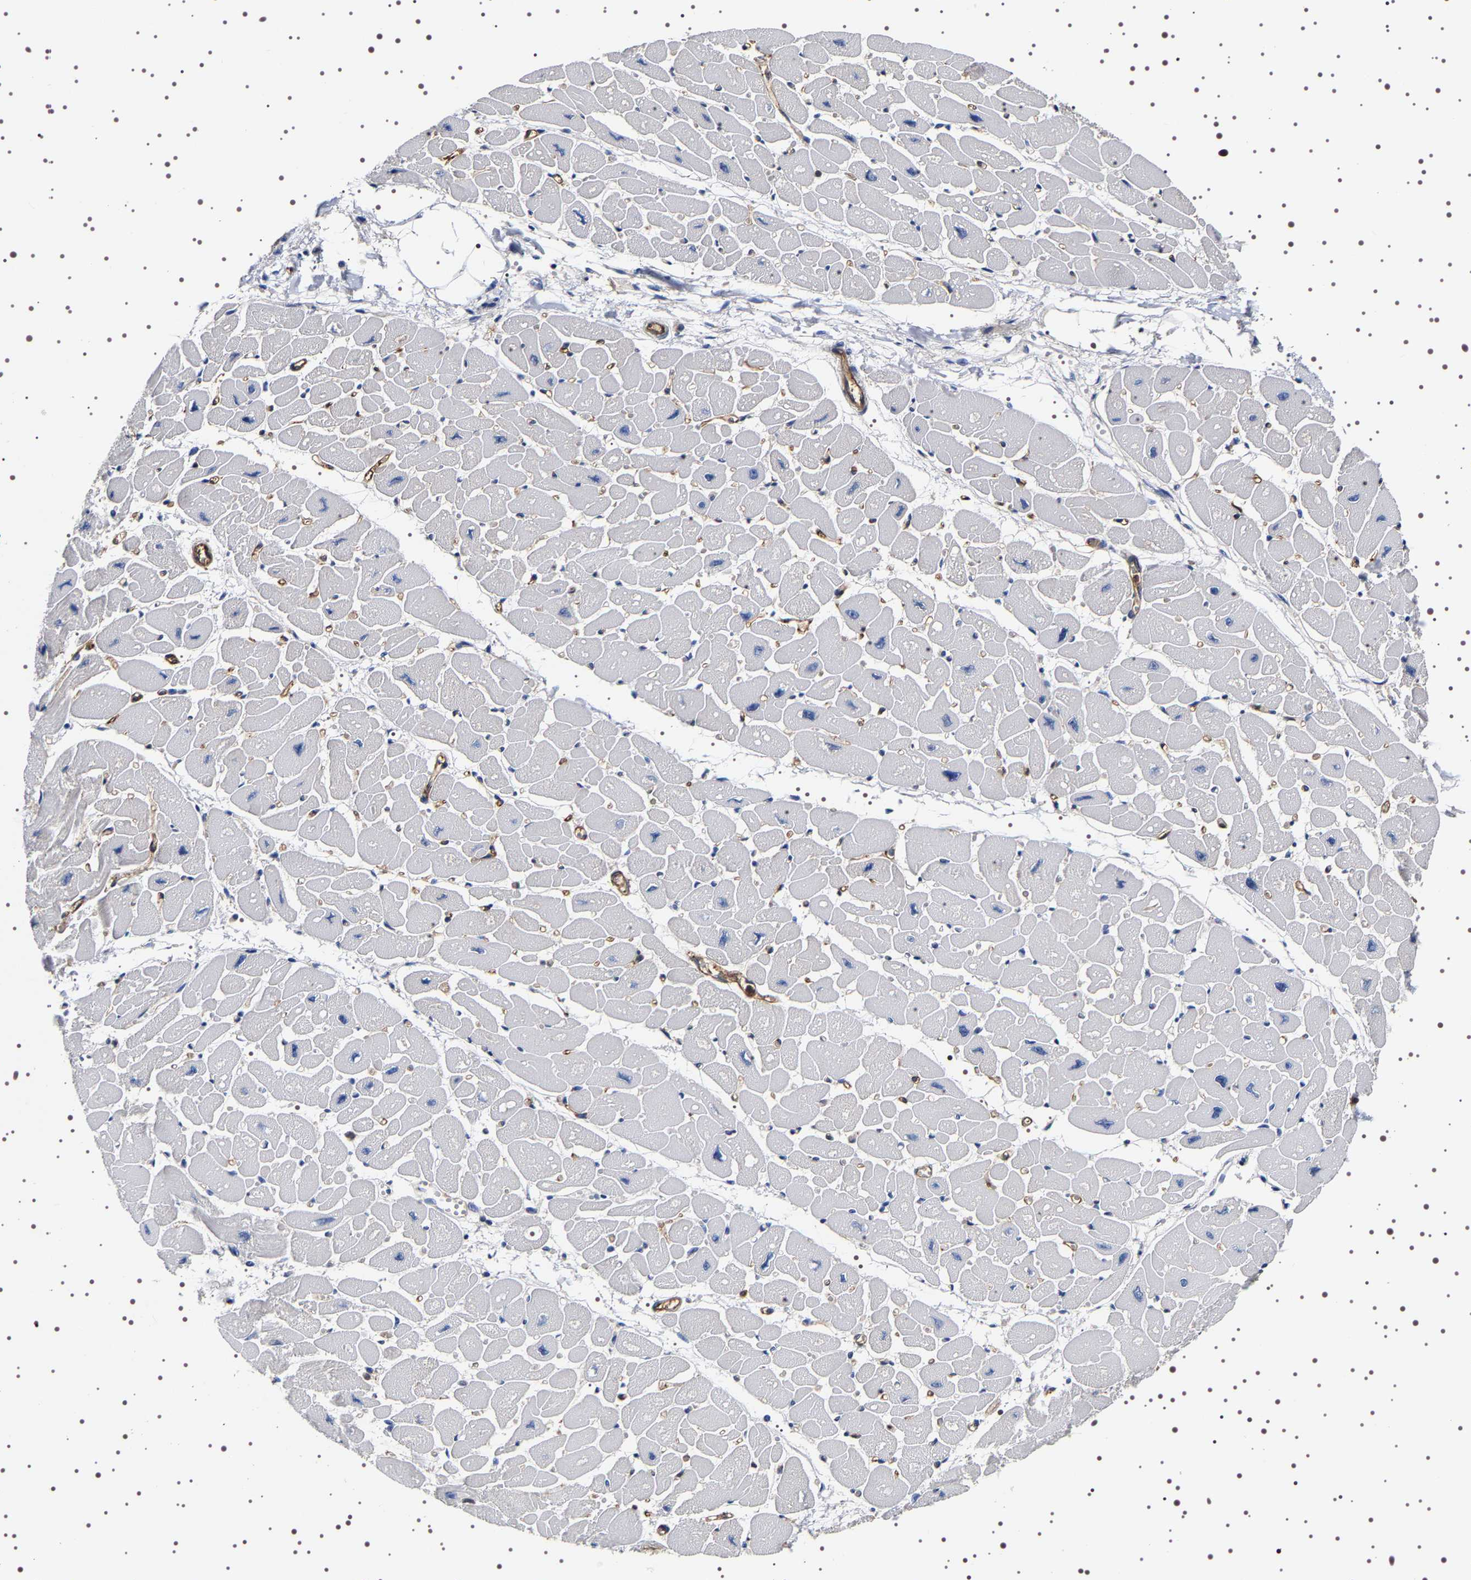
{"staining": {"intensity": "negative", "quantity": "none", "location": "none"}, "tissue": "heart muscle", "cell_type": "Cardiomyocytes", "image_type": "normal", "snomed": [{"axis": "morphology", "description": "Normal tissue, NOS"}, {"axis": "topography", "description": "Heart"}], "caption": "High magnification brightfield microscopy of benign heart muscle stained with DAB (3,3'-diaminobenzidine) (brown) and counterstained with hematoxylin (blue): cardiomyocytes show no significant expression.", "gene": "ALPL", "patient": {"sex": "female", "age": 54}}